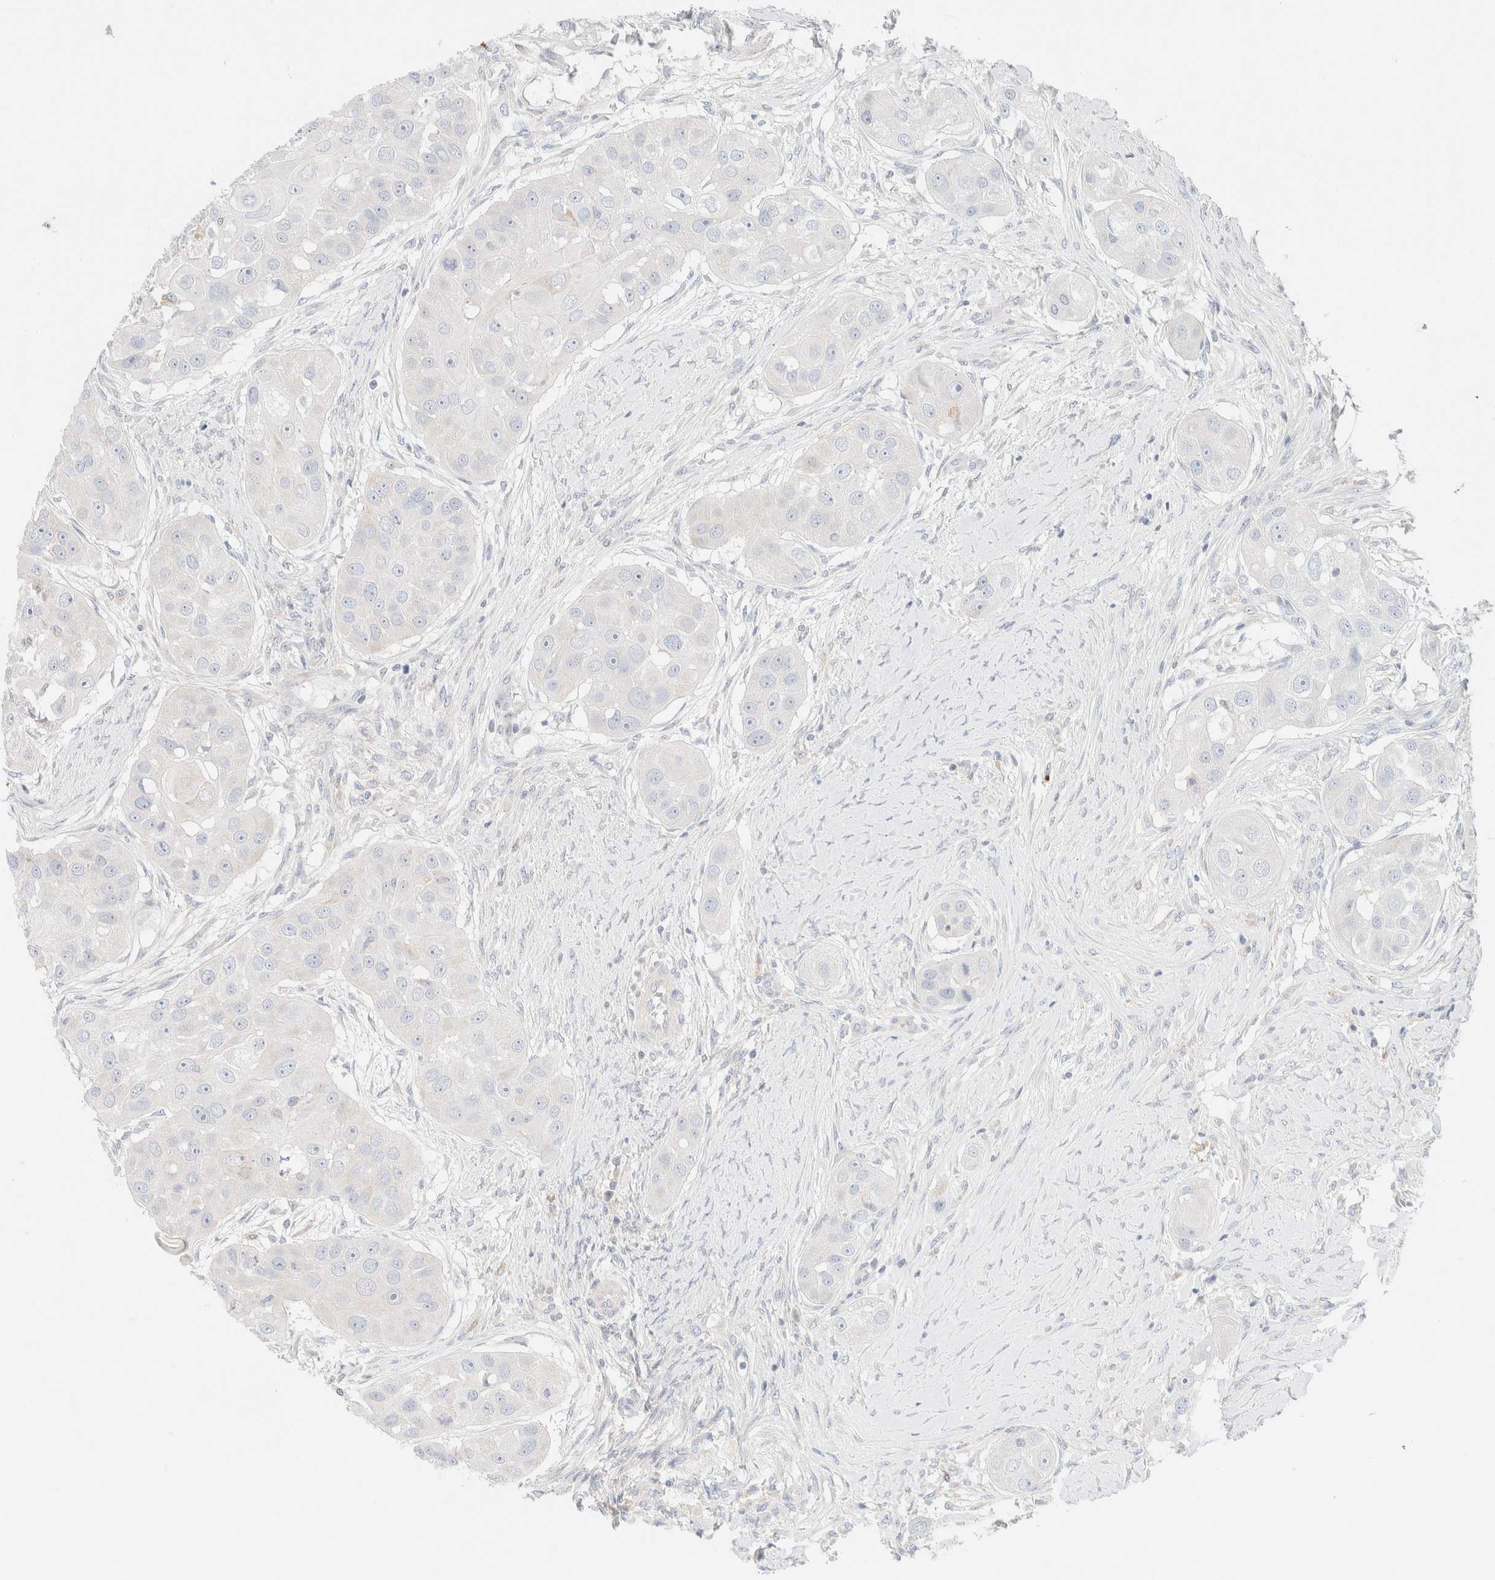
{"staining": {"intensity": "negative", "quantity": "none", "location": "none"}, "tissue": "head and neck cancer", "cell_type": "Tumor cells", "image_type": "cancer", "snomed": [{"axis": "morphology", "description": "Normal tissue, NOS"}, {"axis": "morphology", "description": "Squamous cell carcinoma, NOS"}, {"axis": "topography", "description": "Skeletal muscle"}, {"axis": "topography", "description": "Head-Neck"}], "caption": "Human squamous cell carcinoma (head and neck) stained for a protein using immunohistochemistry displays no expression in tumor cells.", "gene": "SARM1", "patient": {"sex": "male", "age": 51}}